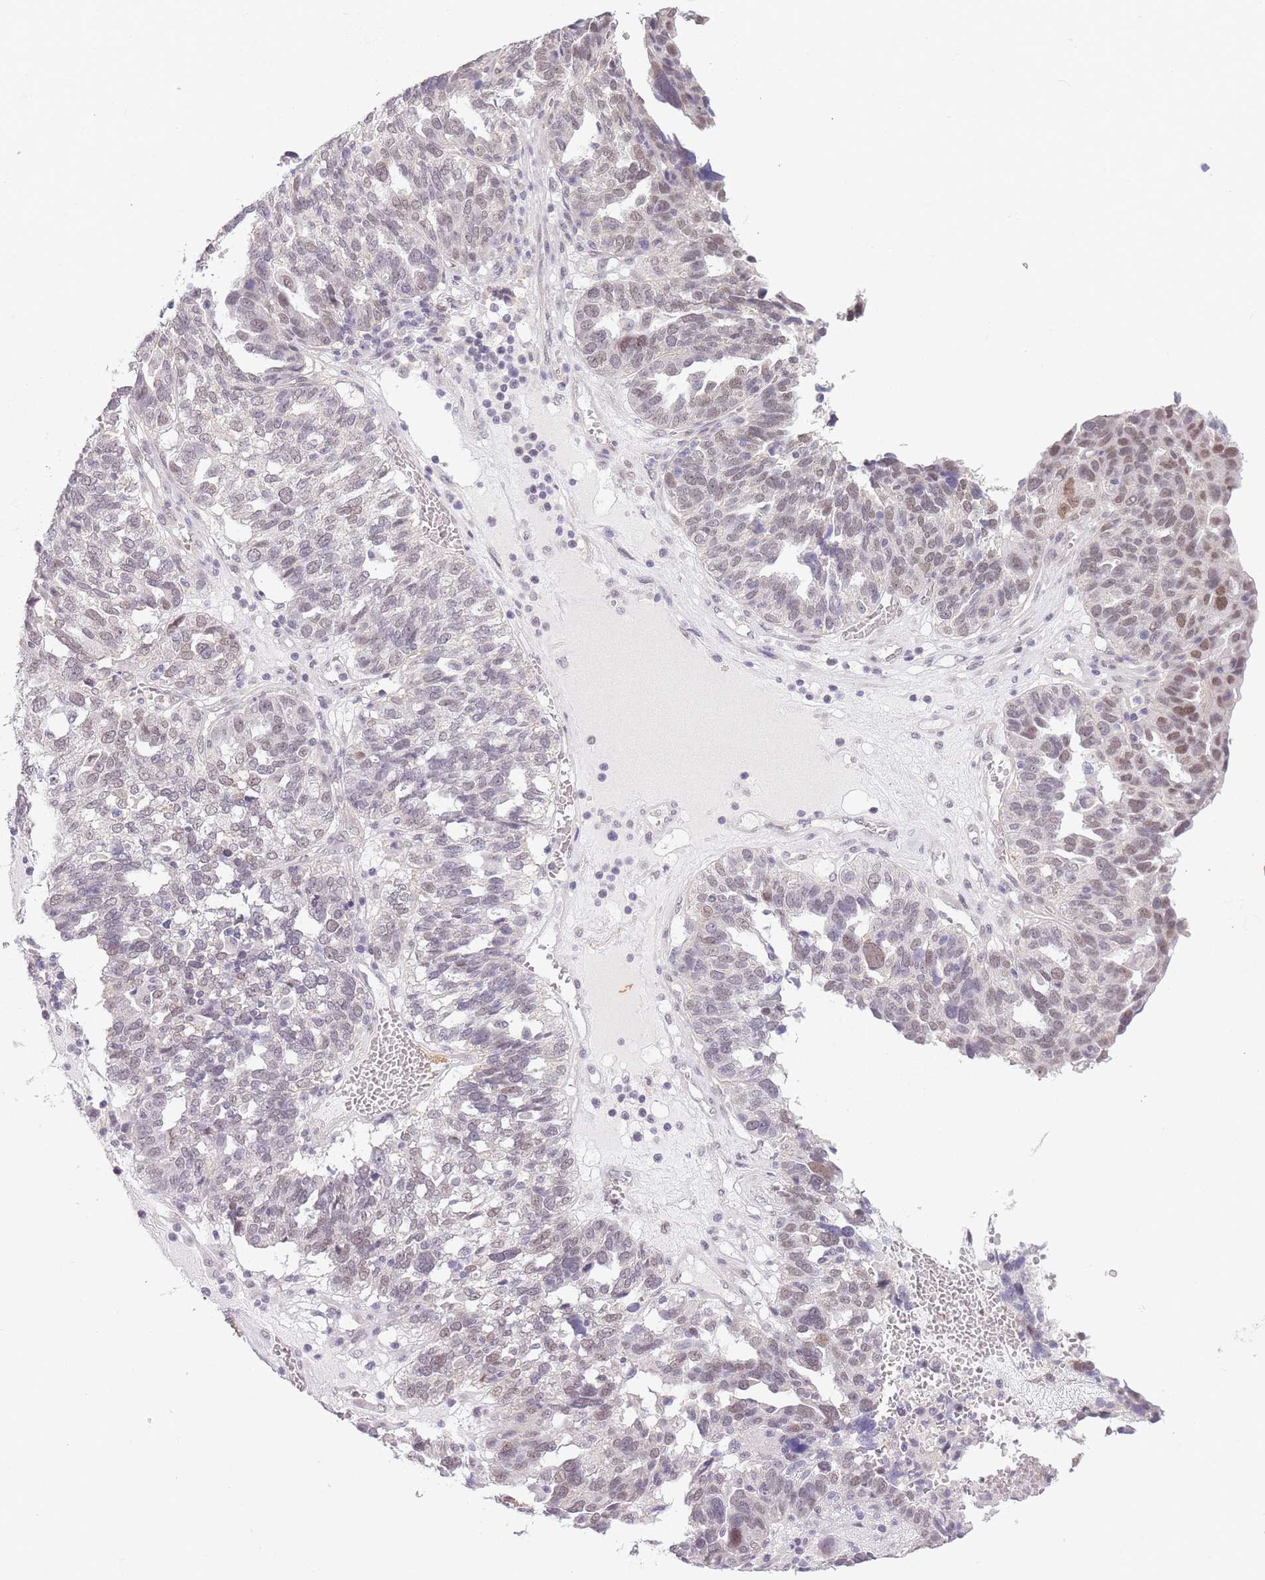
{"staining": {"intensity": "moderate", "quantity": "<25%", "location": "nuclear"}, "tissue": "ovarian cancer", "cell_type": "Tumor cells", "image_type": "cancer", "snomed": [{"axis": "morphology", "description": "Cystadenocarcinoma, serous, NOS"}, {"axis": "topography", "description": "Ovary"}], "caption": "Moderate nuclear positivity for a protein is identified in about <25% of tumor cells of ovarian cancer using IHC.", "gene": "SIN3B", "patient": {"sex": "female", "age": 59}}